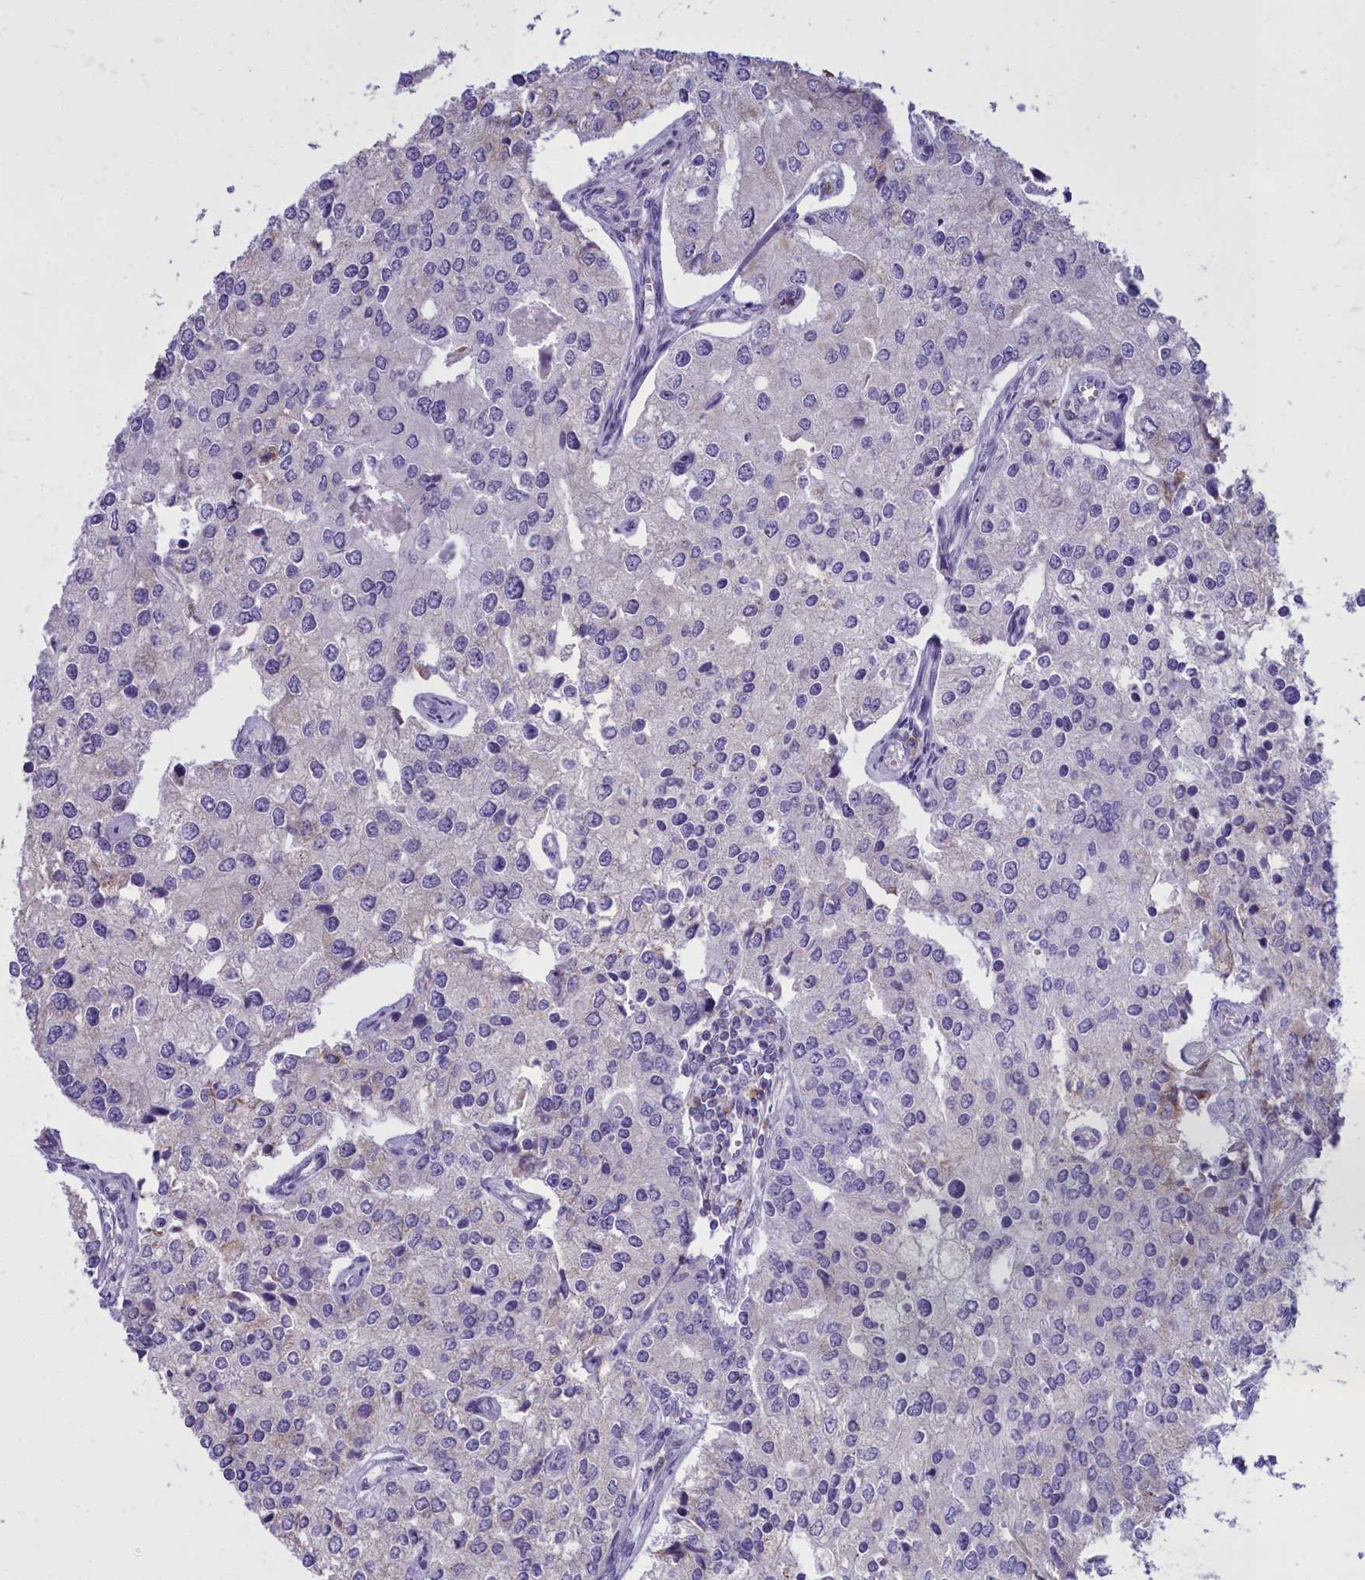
{"staining": {"intensity": "negative", "quantity": "none", "location": "none"}, "tissue": "prostate cancer", "cell_type": "Tumor cells", "image_type": "cancer", "snomed": [{"axis": "morphology", "description": "Adenocarcinoma, High grade"}, {"axis": "topography", "description": "Prostate"}], "caption": "Immunohistochemical staining of prostate adenocarcinoma (high-grade) reveals no significant staining in tumor cells.", "gene": "CD5", "patient": {"sex": "male", "age": 62}}